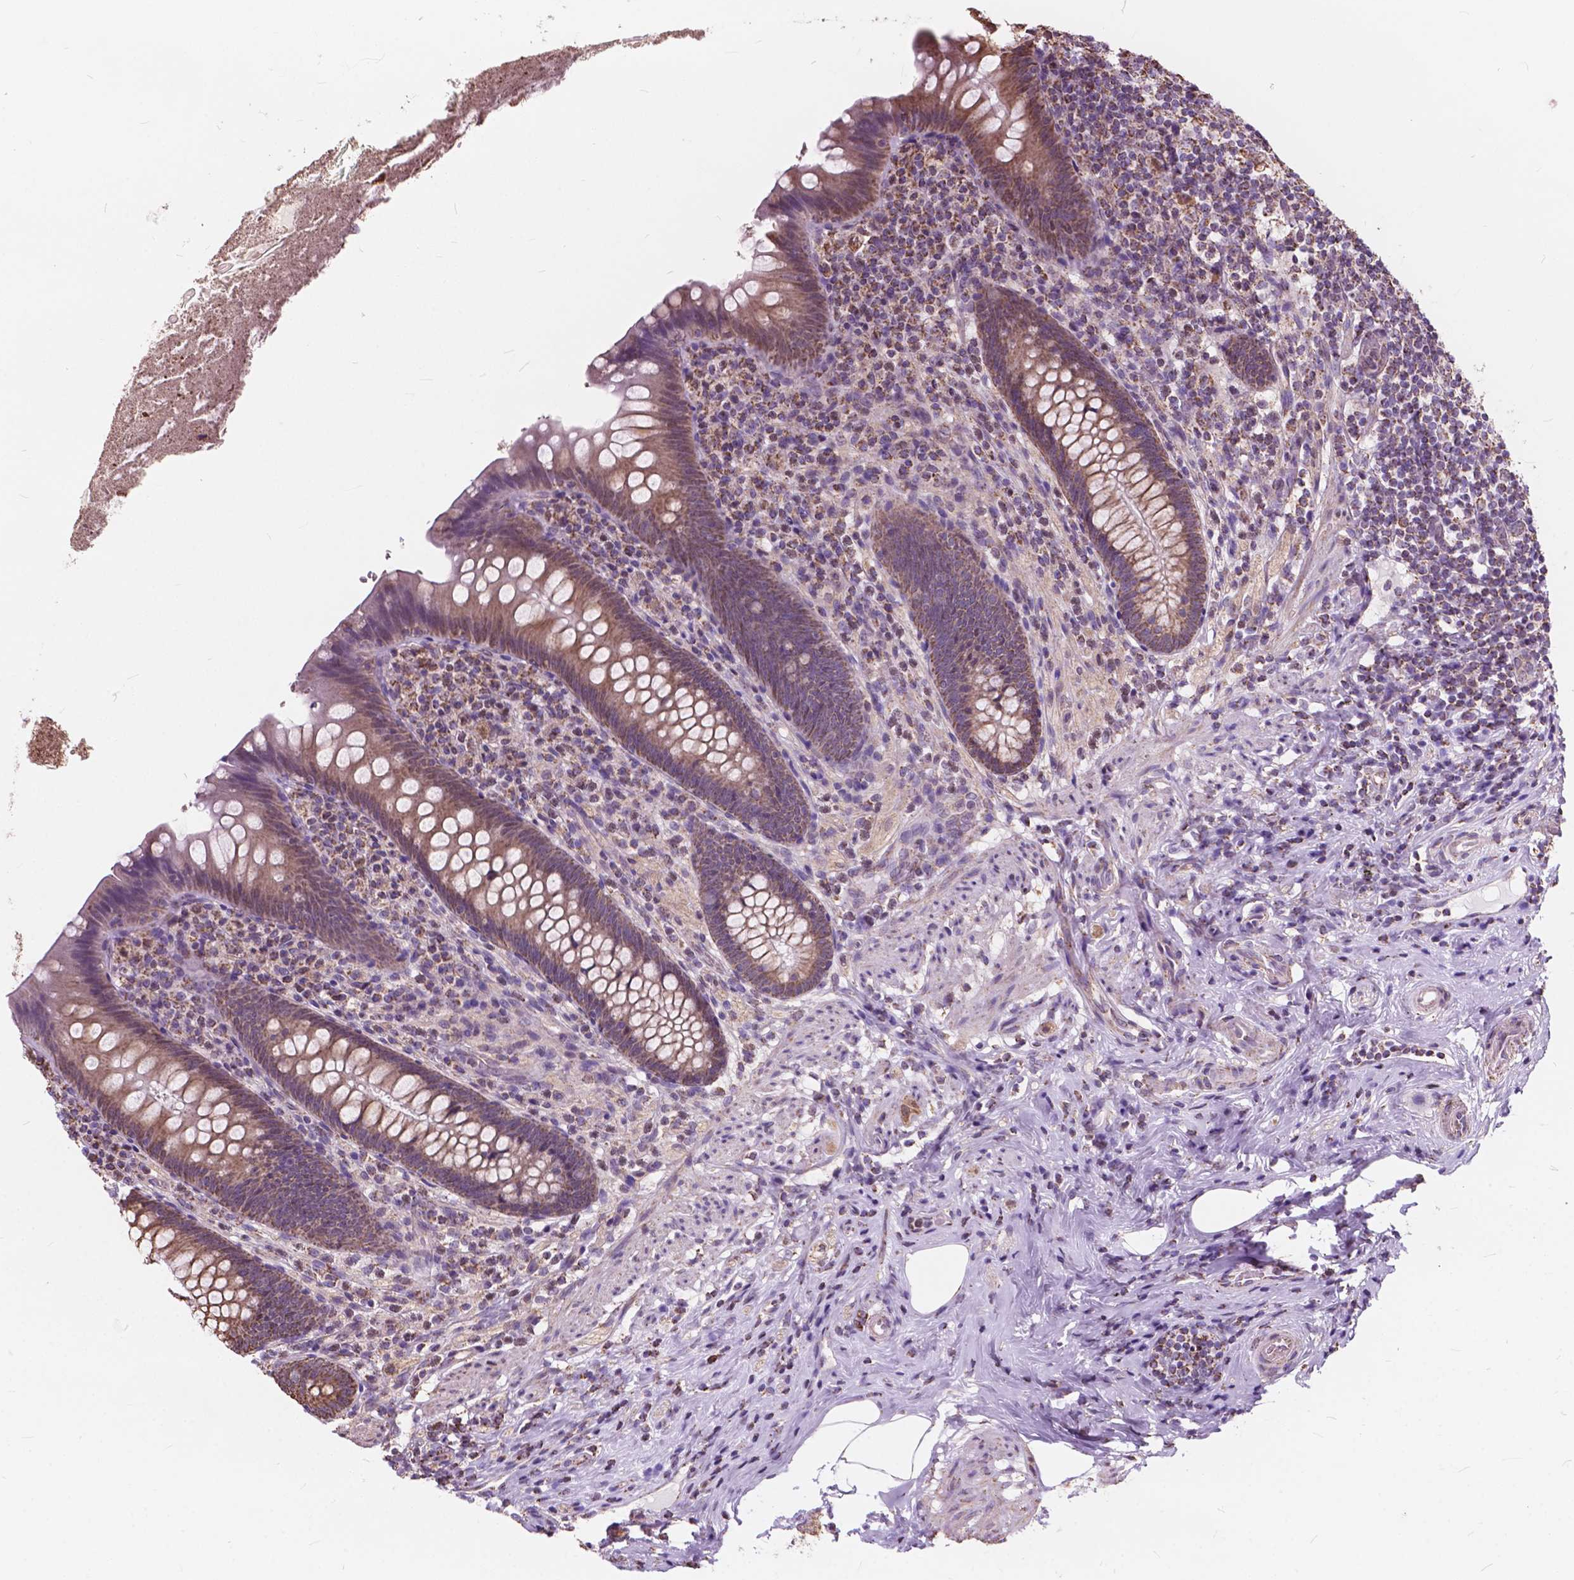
{"staining": {"intensity": "moderate", "quantity": ">75%", "location": "cytoplasmic/membranous"}, "tissue": "appendix", "cell_type": "Glandular cells", "image_type": "normal", "snomed": [{"axis": "morphology", "description": "Normal tissue, NOS"}, {"axis": "topography", "description": "Appendix"}], "caption": "Immunohistochemistry (IHC) (DAB (3,3'-diaminobenzidine)) staining of normal appendix reveals moderate cytoplasmic/membranous protein staining in about >75% of glandular cells.", "gene": "SCOC", "patient": {"sex": "male", "age": 47}}